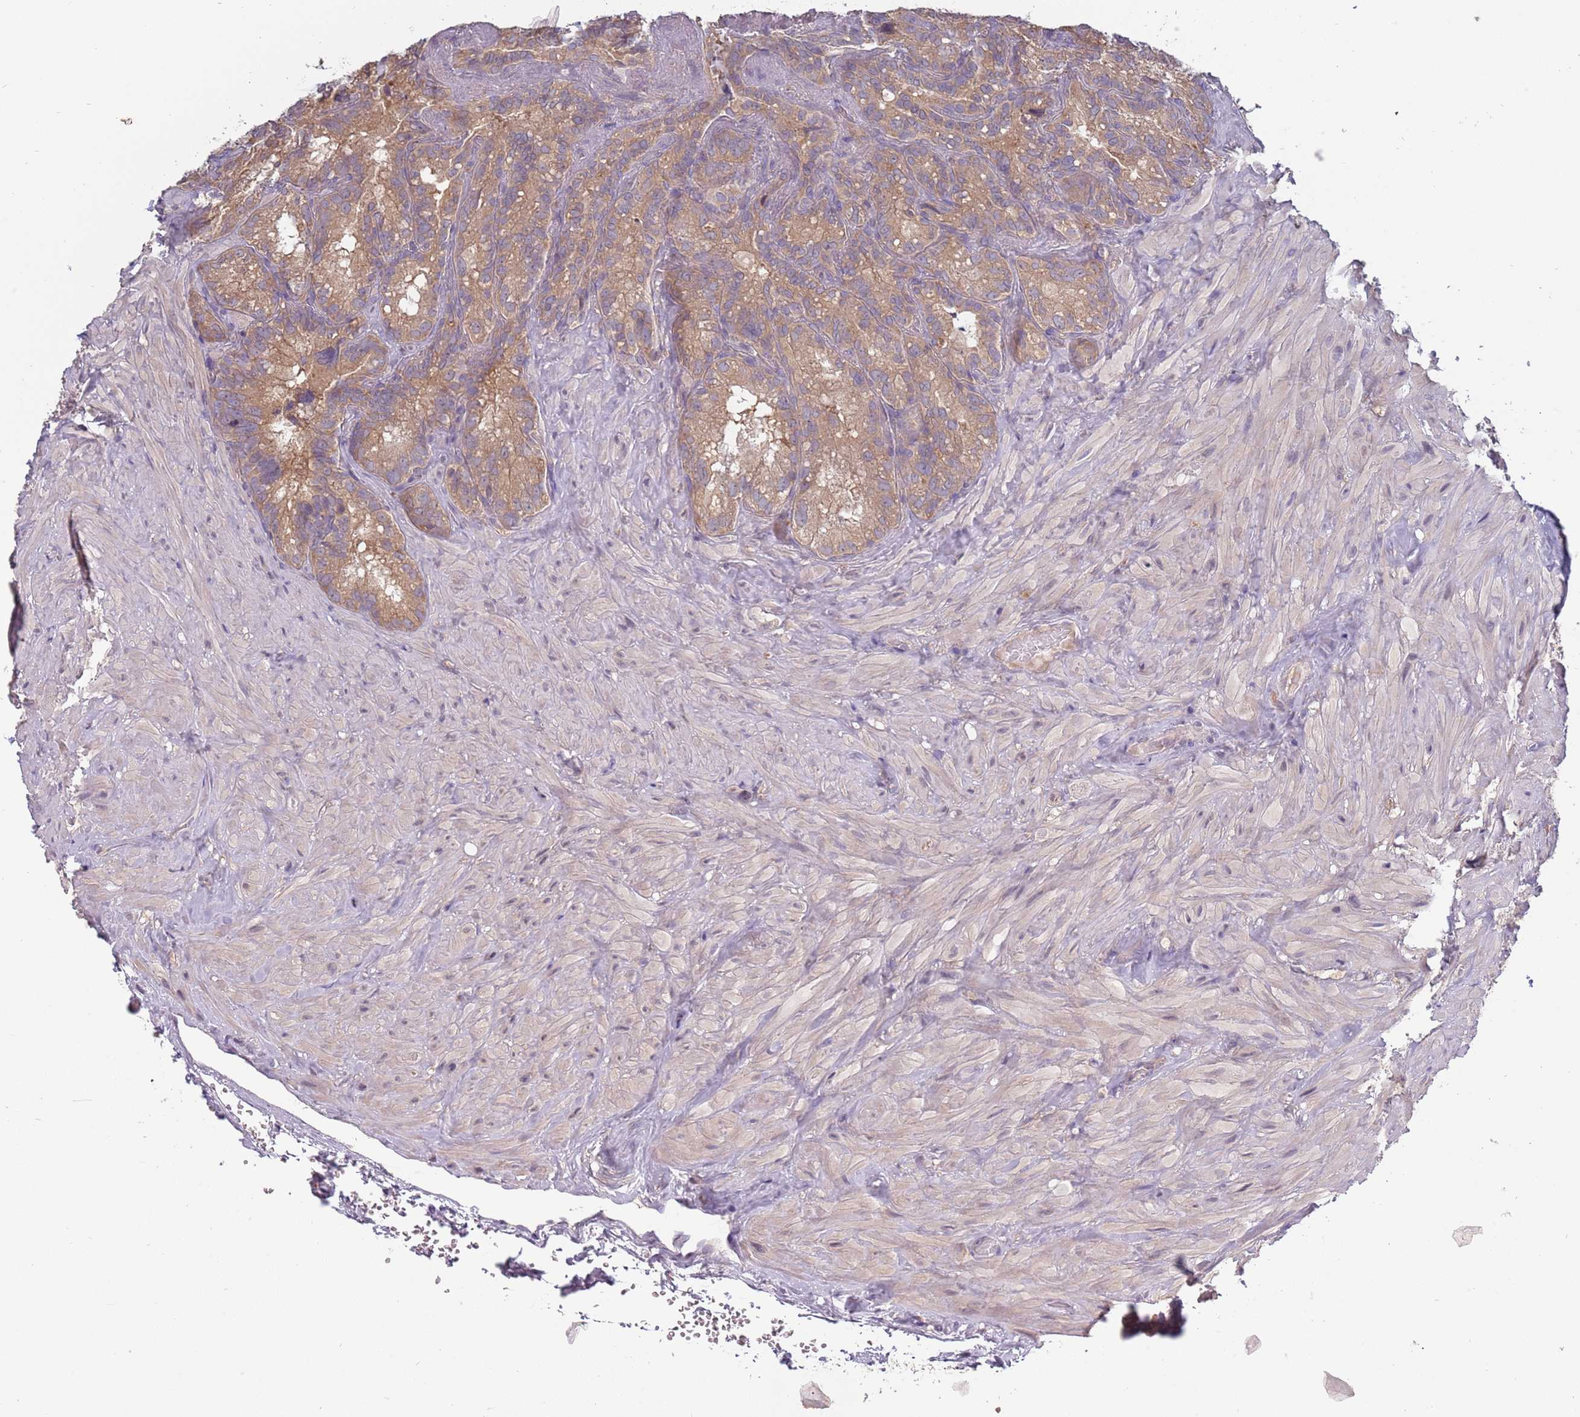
{"staining": {"intensity": "moderate", "quantity": ">75%", "location": "cytoplasmic/membranous"}, "tissue": "seminal vesicle", "cell_type": "Glandular cells", "image_type": "normal", "snomed": [{"axis": "morphology", "description": "Normal tissue, NOS"}, {"axis": "topography", "description": "Seminal veicle"}], "caption": "Immunohistochemical staining of unremarkable human seminal vesicle exhibits >75% levels of moderate cytoplasmic/membranous protein expression in about >75% of glandular cells.", "gene": "USP32", "patient": {"sex": "male", "age": 62}}